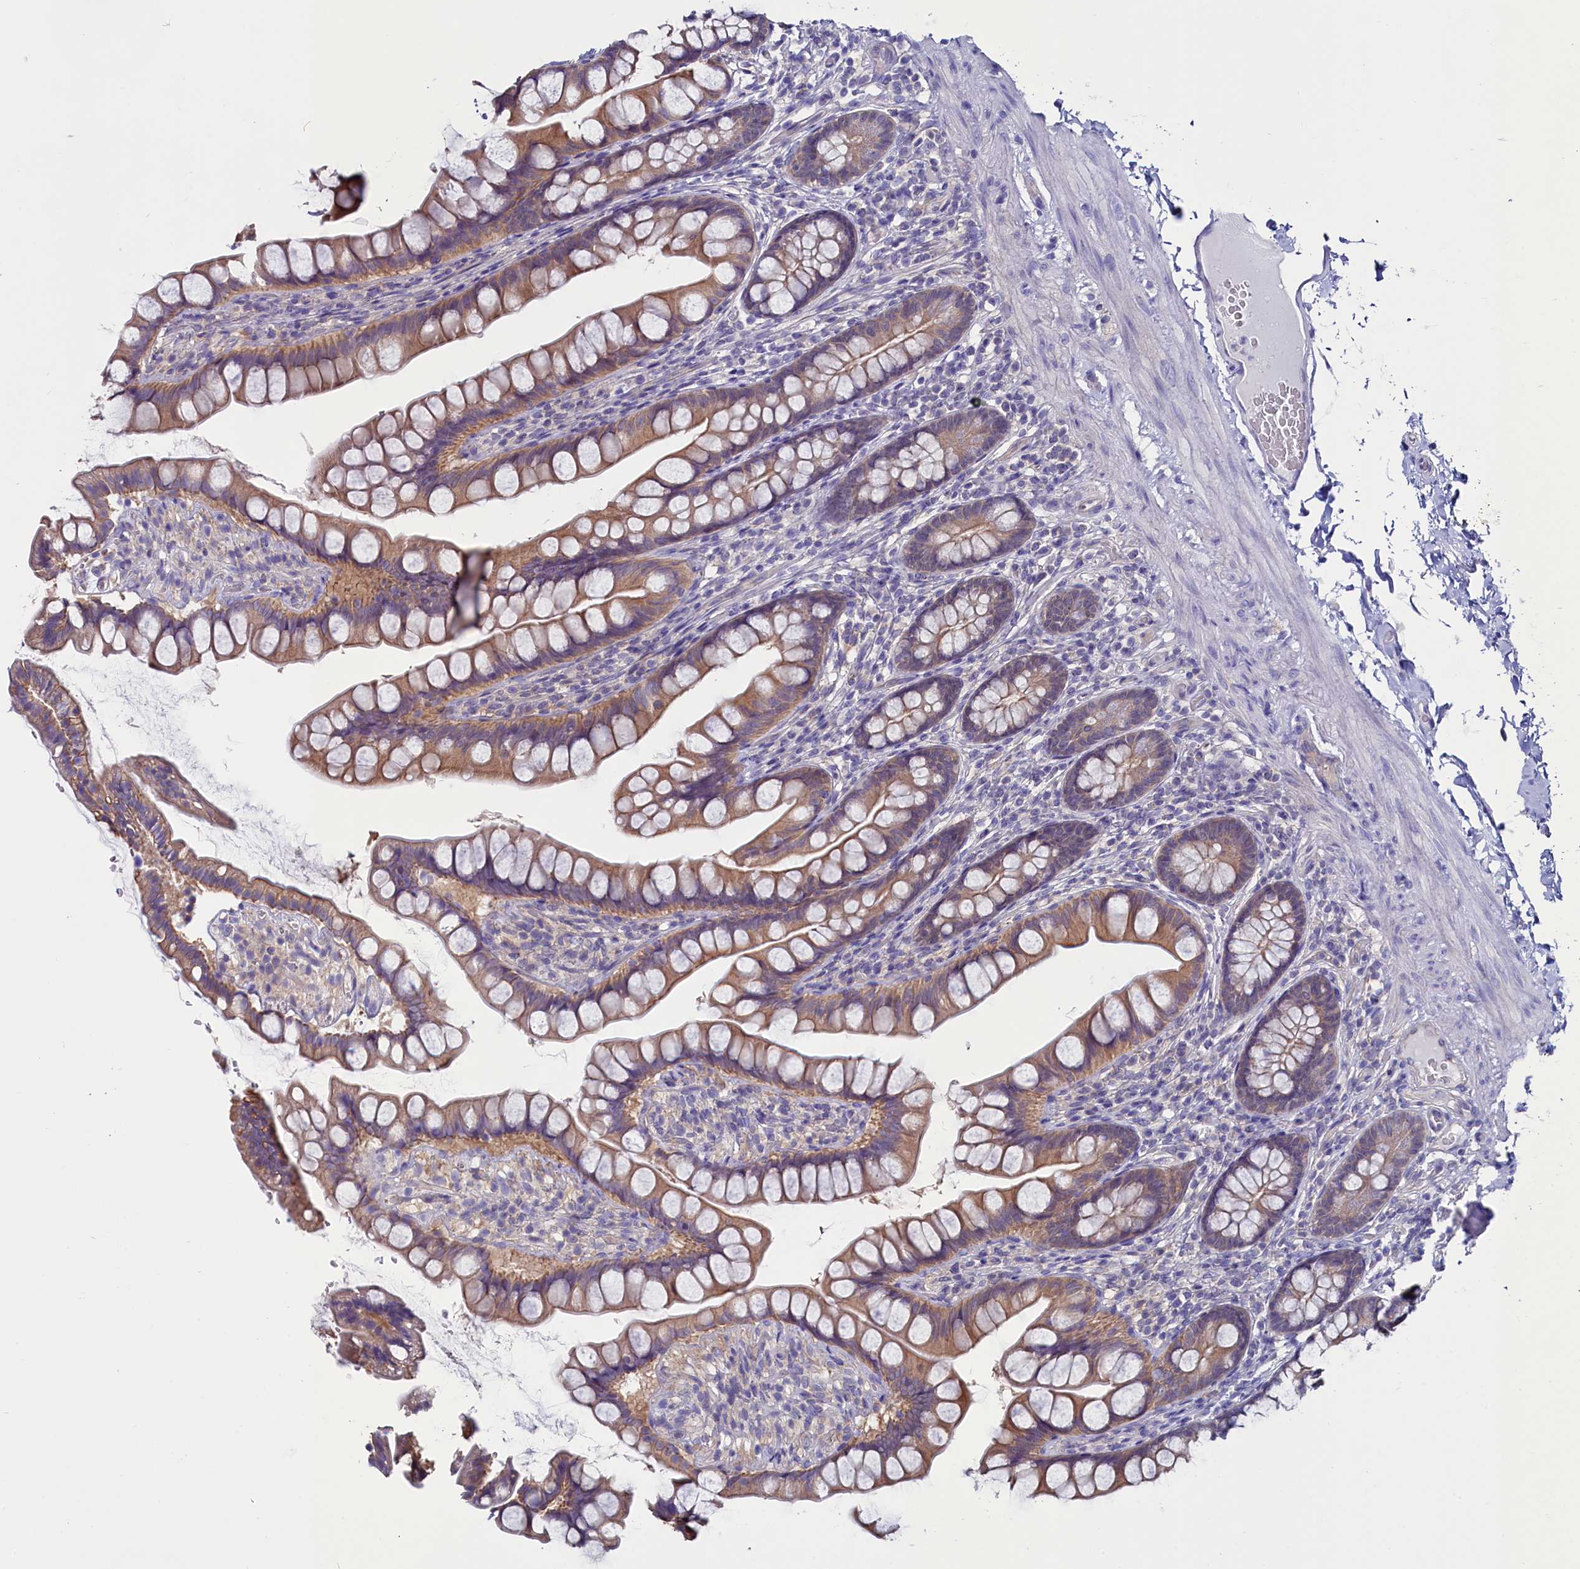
{"staining": {"intensity": "moderate", "quantity": ">75%", "location": "cytoplasmic/membranous"}, "tissue": "small intestine", "cell_type": "Glandular cells", "image_type": "normal", "snomed": [{"axis": "morphology", "description": "Normal tissue, NOS"}, {"axis": "topography", "description": "Small intestine"}], "caption": "Benign small intestine was stained to show a protein in brown. There is medium levels of moderate cytoplasmic/membranous positivity in approximately >75% of glandular cells.", "gene": "CIAPIN1", "patient": {"sex": "male", "age": 70}}